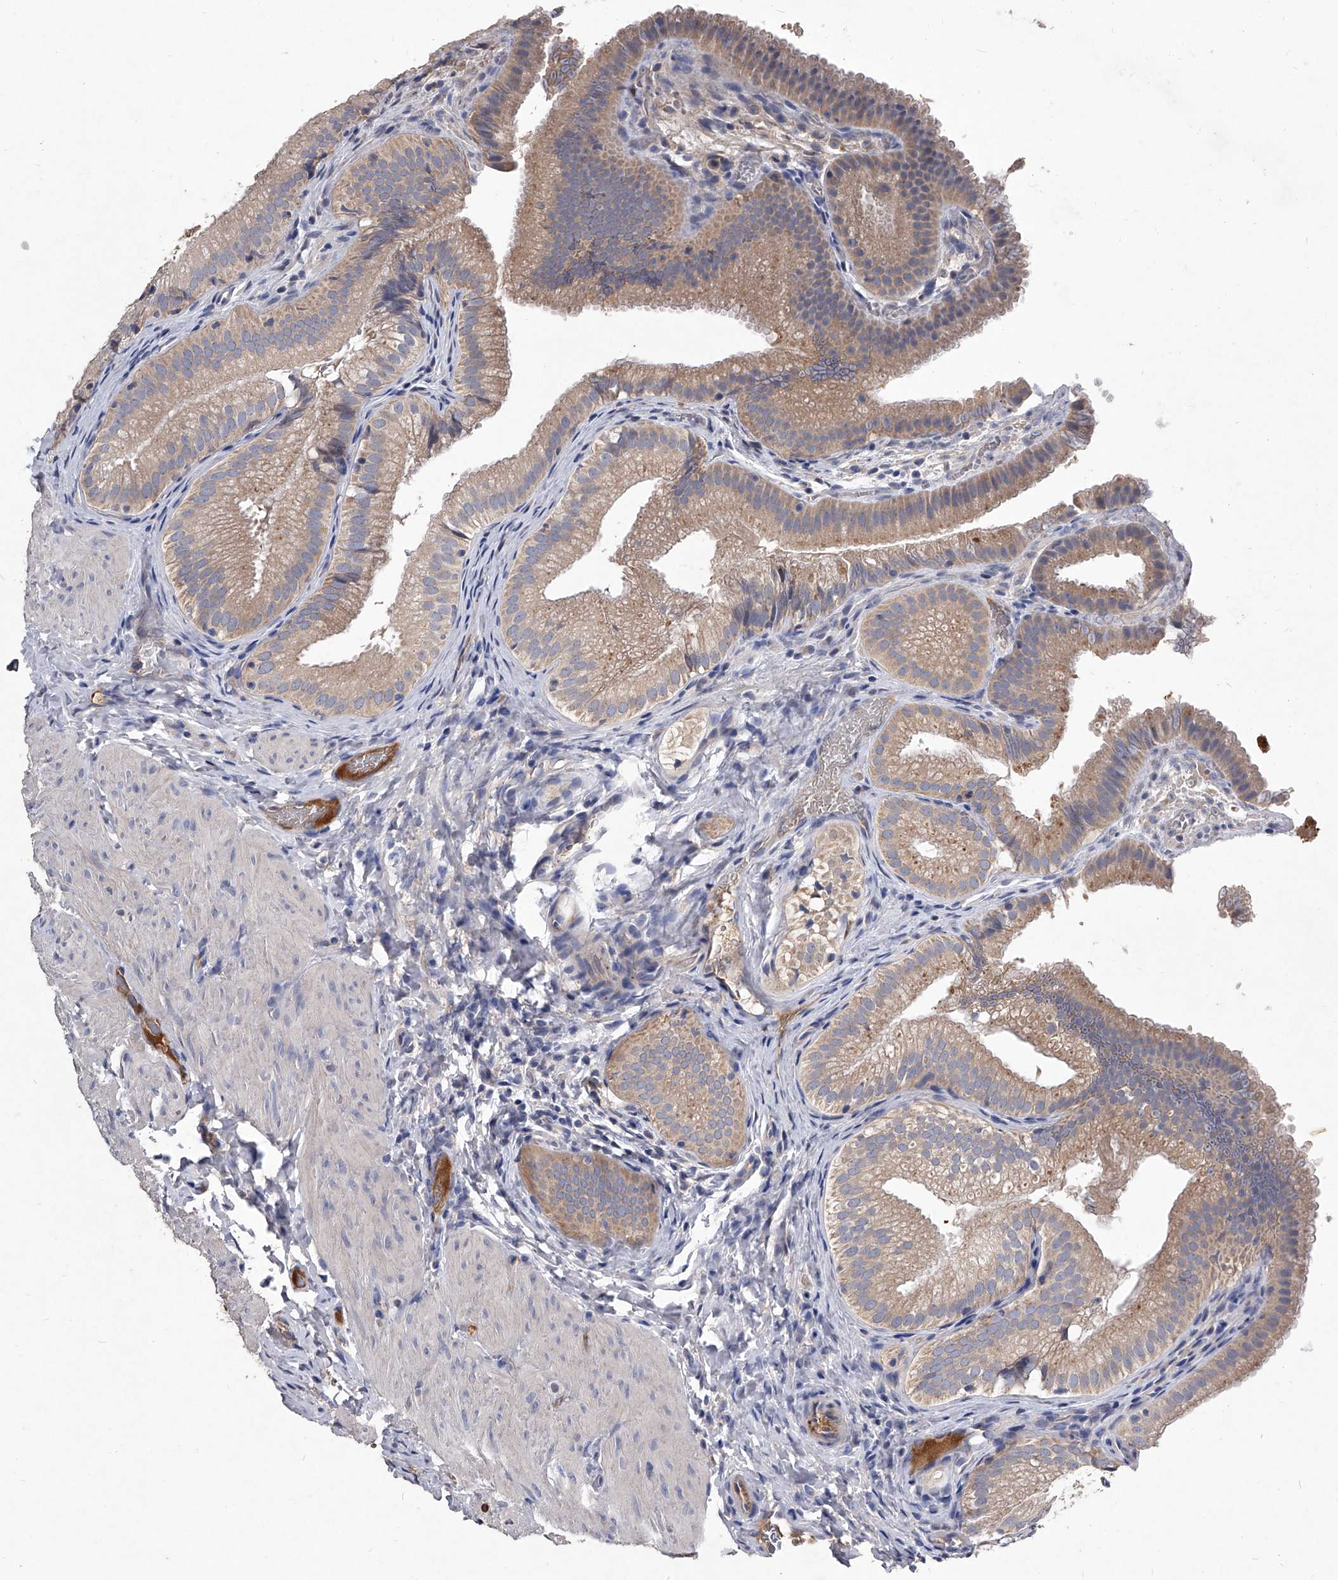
{"staining": {"intensity": "moderate", "quantity": ">75%", "location": "cytoplasmic/membranous"}, "tissue": "gallbladder", "cell_type": "Glandular cells", "image_type": "normal", "snomed": [{"axis": "morphology", "description": "Normal tissue, NOS"}, {"axis": "topography", "description": "Gallbladder"}], "caption": "Gallbladder stained with a brown dye shows moderate cytoplasmic/membranous positive positivity in approximately >75% of glandular cells.", "gene": "C5", "patient": {"sex": "female", "age": 30}}